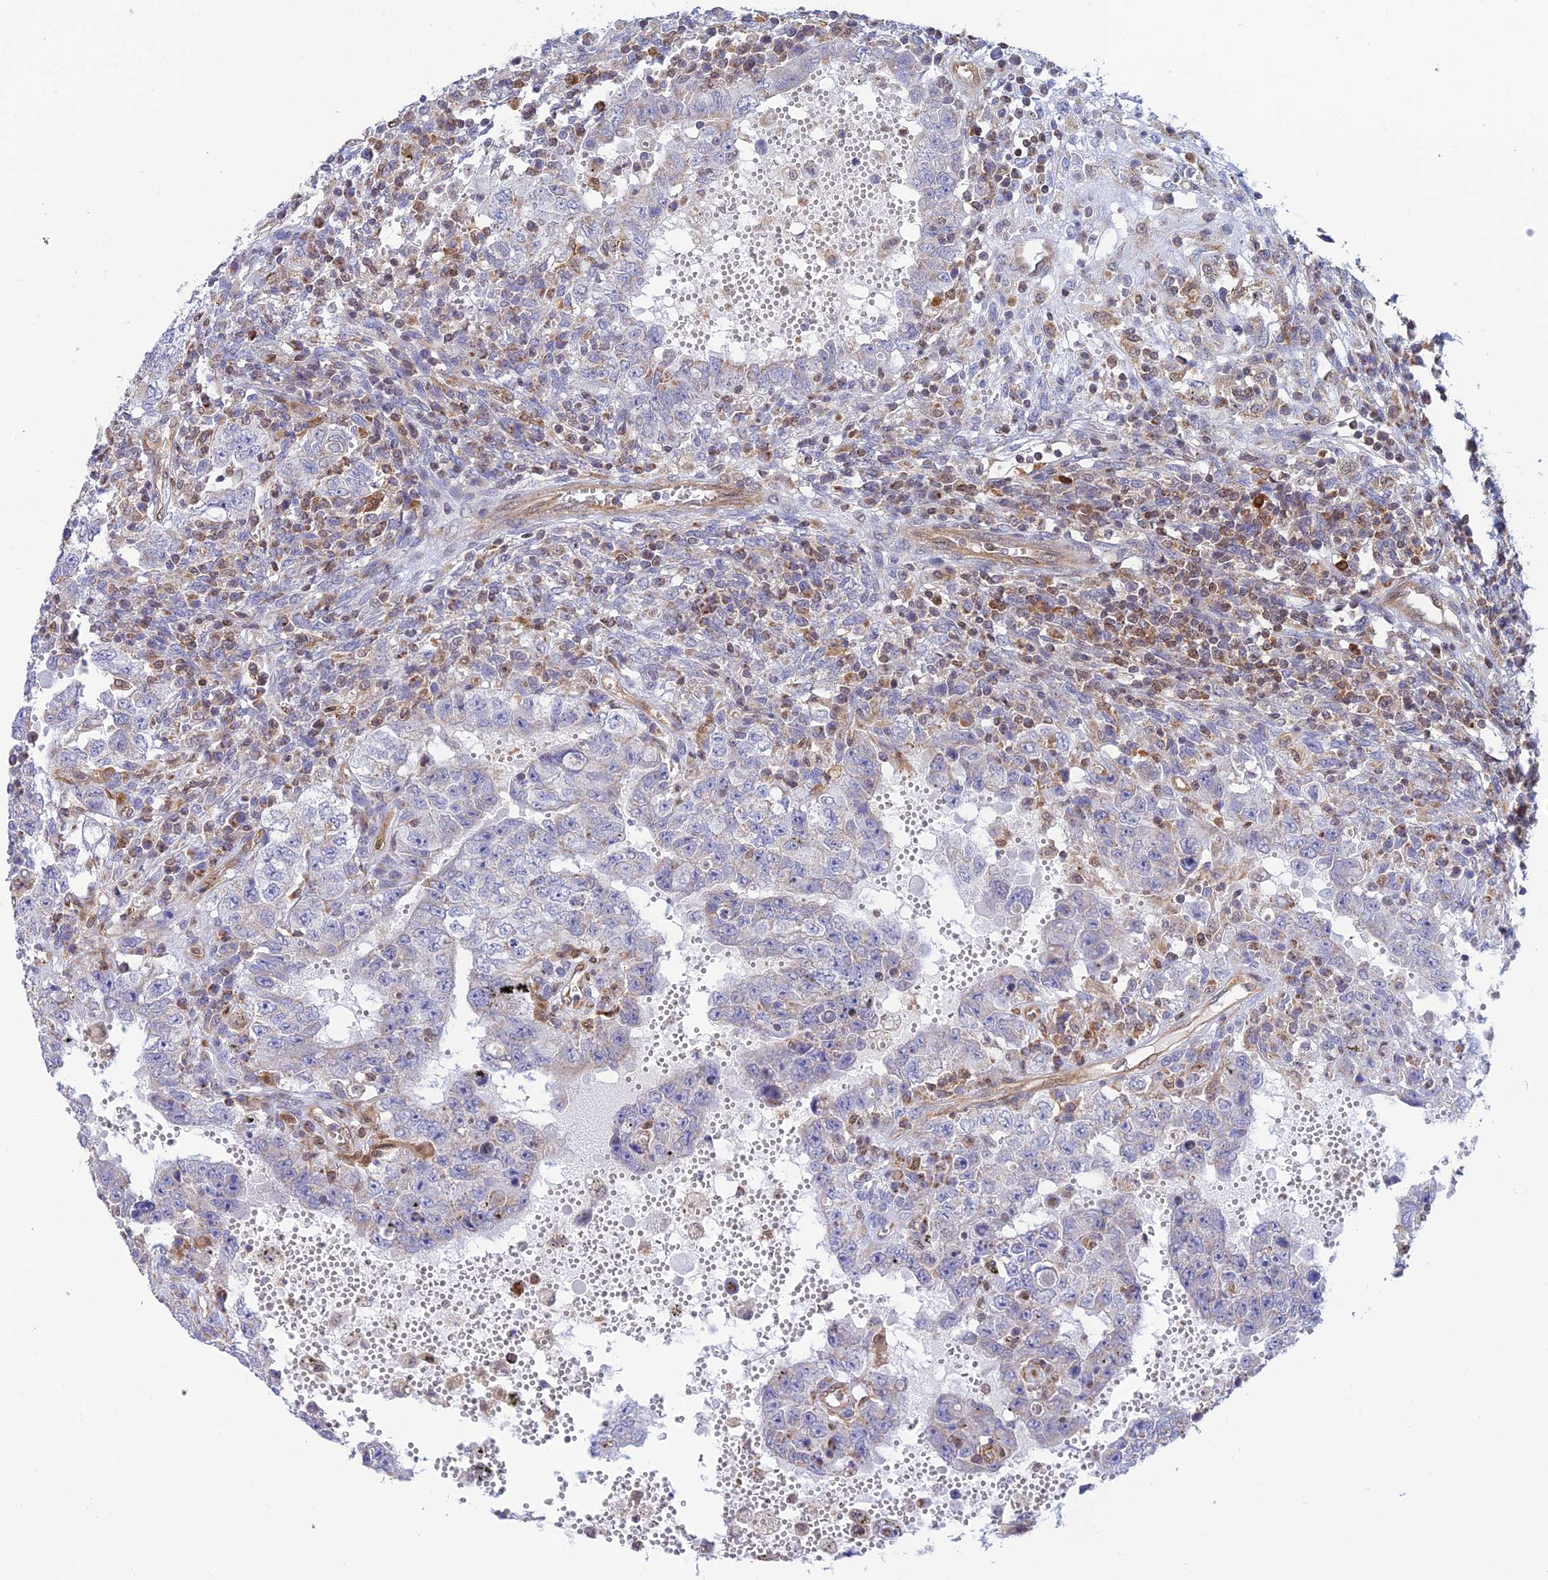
{"staining": {"intensity": "negative", "quantity": "none", "location": "none"}, "tissue": "testis cancer", "cell_type": "Tumor cells", "image_type": "cancer", "snomed": [{"axis": "morphology", "description": "Carcinoma, Embryonal, NOS"}, {"axis": "topography", "description": "Testis"}], "caption": "High power microscopy image of an immunohistochemistry image of testis cancer, revealing no significant positivity in tumor cells.", "gene": "LYSMD2", "patient": {"sex": "male", "age": 26}}